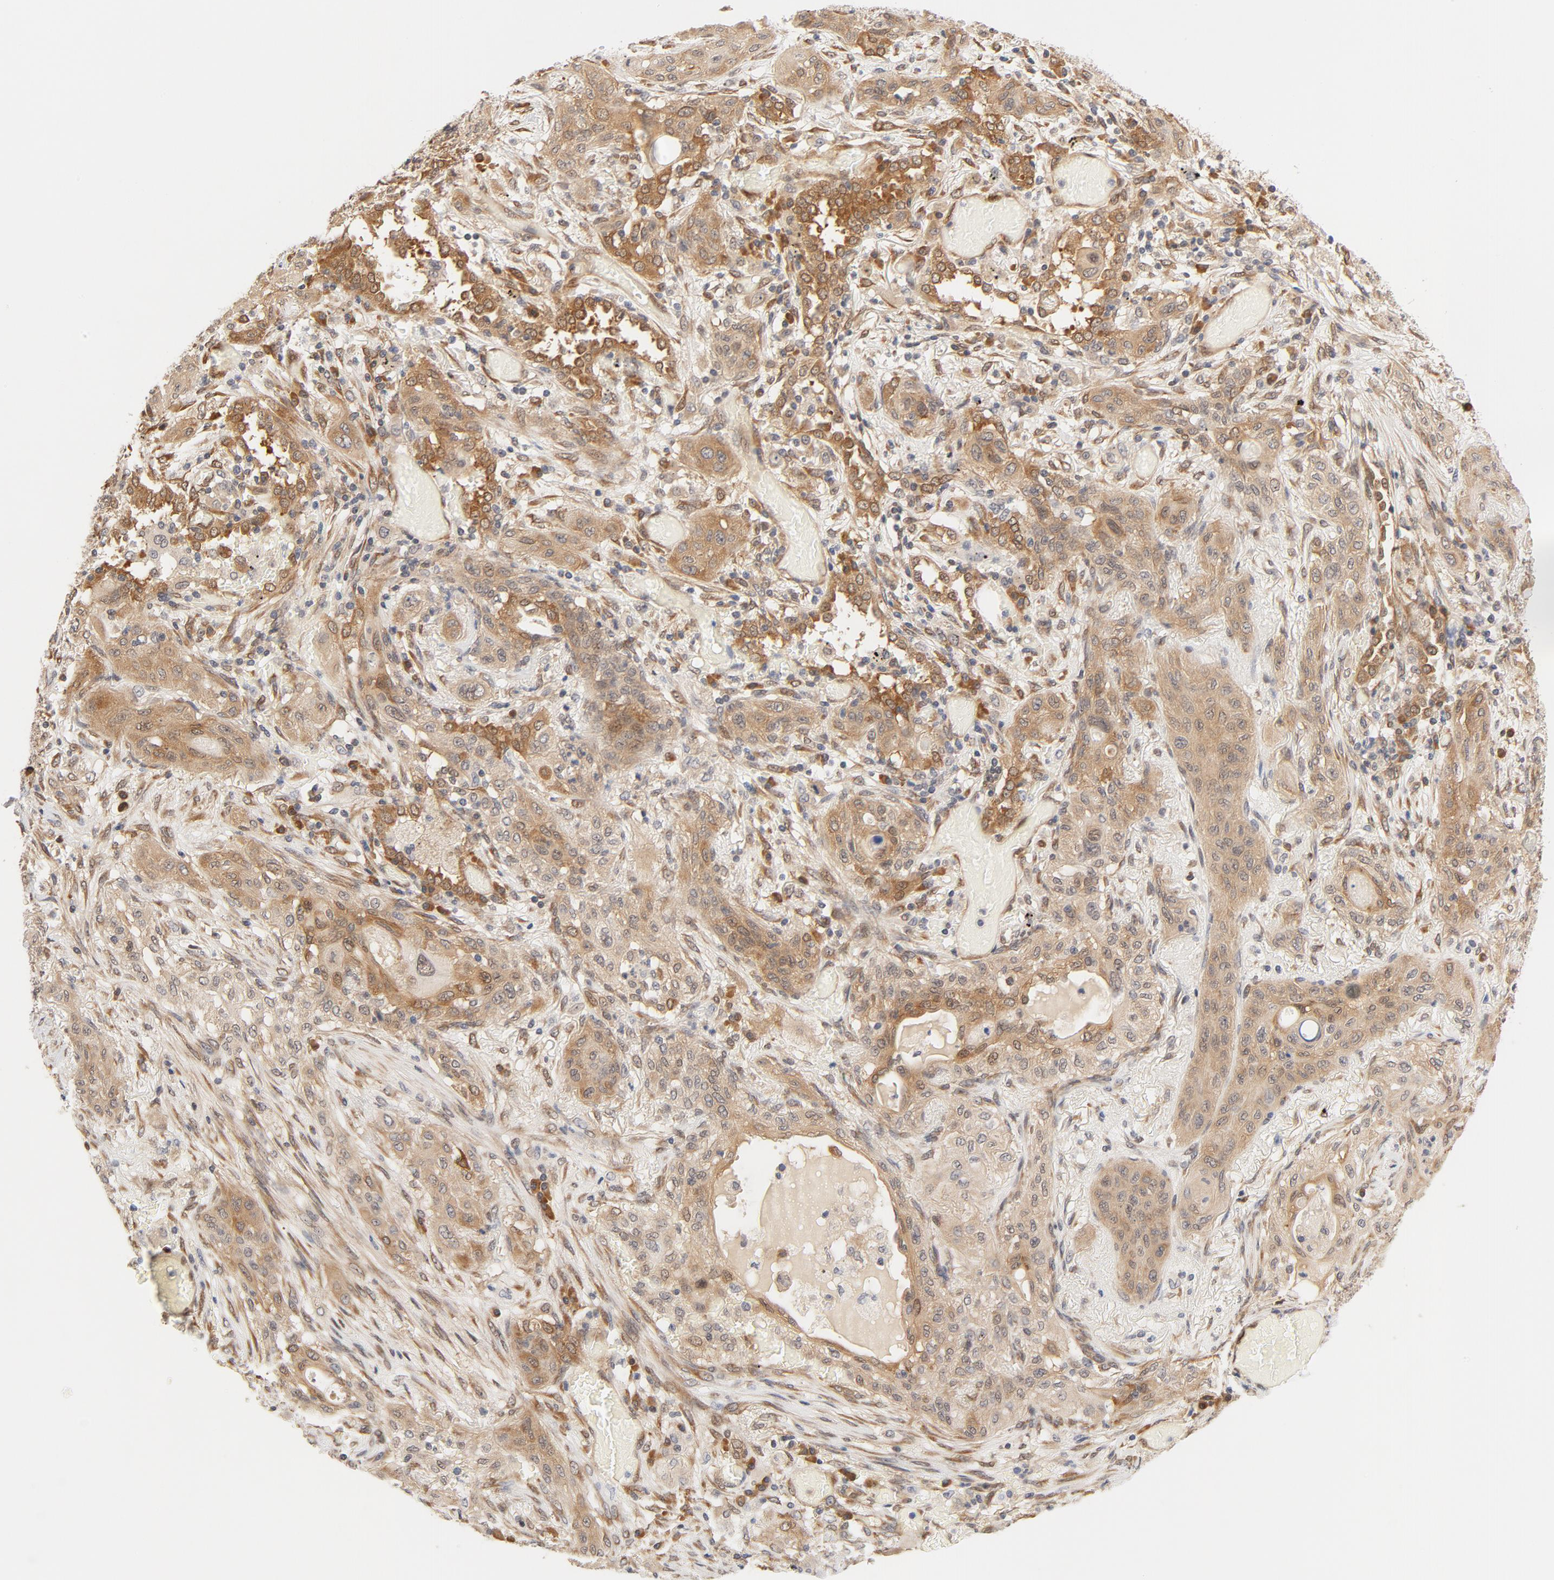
{"staining": {"intensity": "moderate", "quantity": ">75%", "location": "cytoplasmic/membranous"}, "tissue": "lung cancer", "cell_type": "Tumor cells", "image_type": "cancer", "snomed": [{"axis": "morphology", "description": "Squamous cell carcinoma, NOS"}, {"axis": "topography", "description": "Lung"}], "caption": "A high-resolution micrograph shows immunohistochemistry staining of lung cancer, which exhibits moderate cytoplasmic/membranous expression in about >75% of tumor cells. The staining is performed using DAB (3,3'-diaminobenzidine) brown chromogen to label protein expression. The nuclei are counter-stained blue using hematoxylin.", "gene": "EIF4E", "patient": {"sex": "female", "age": 47}}